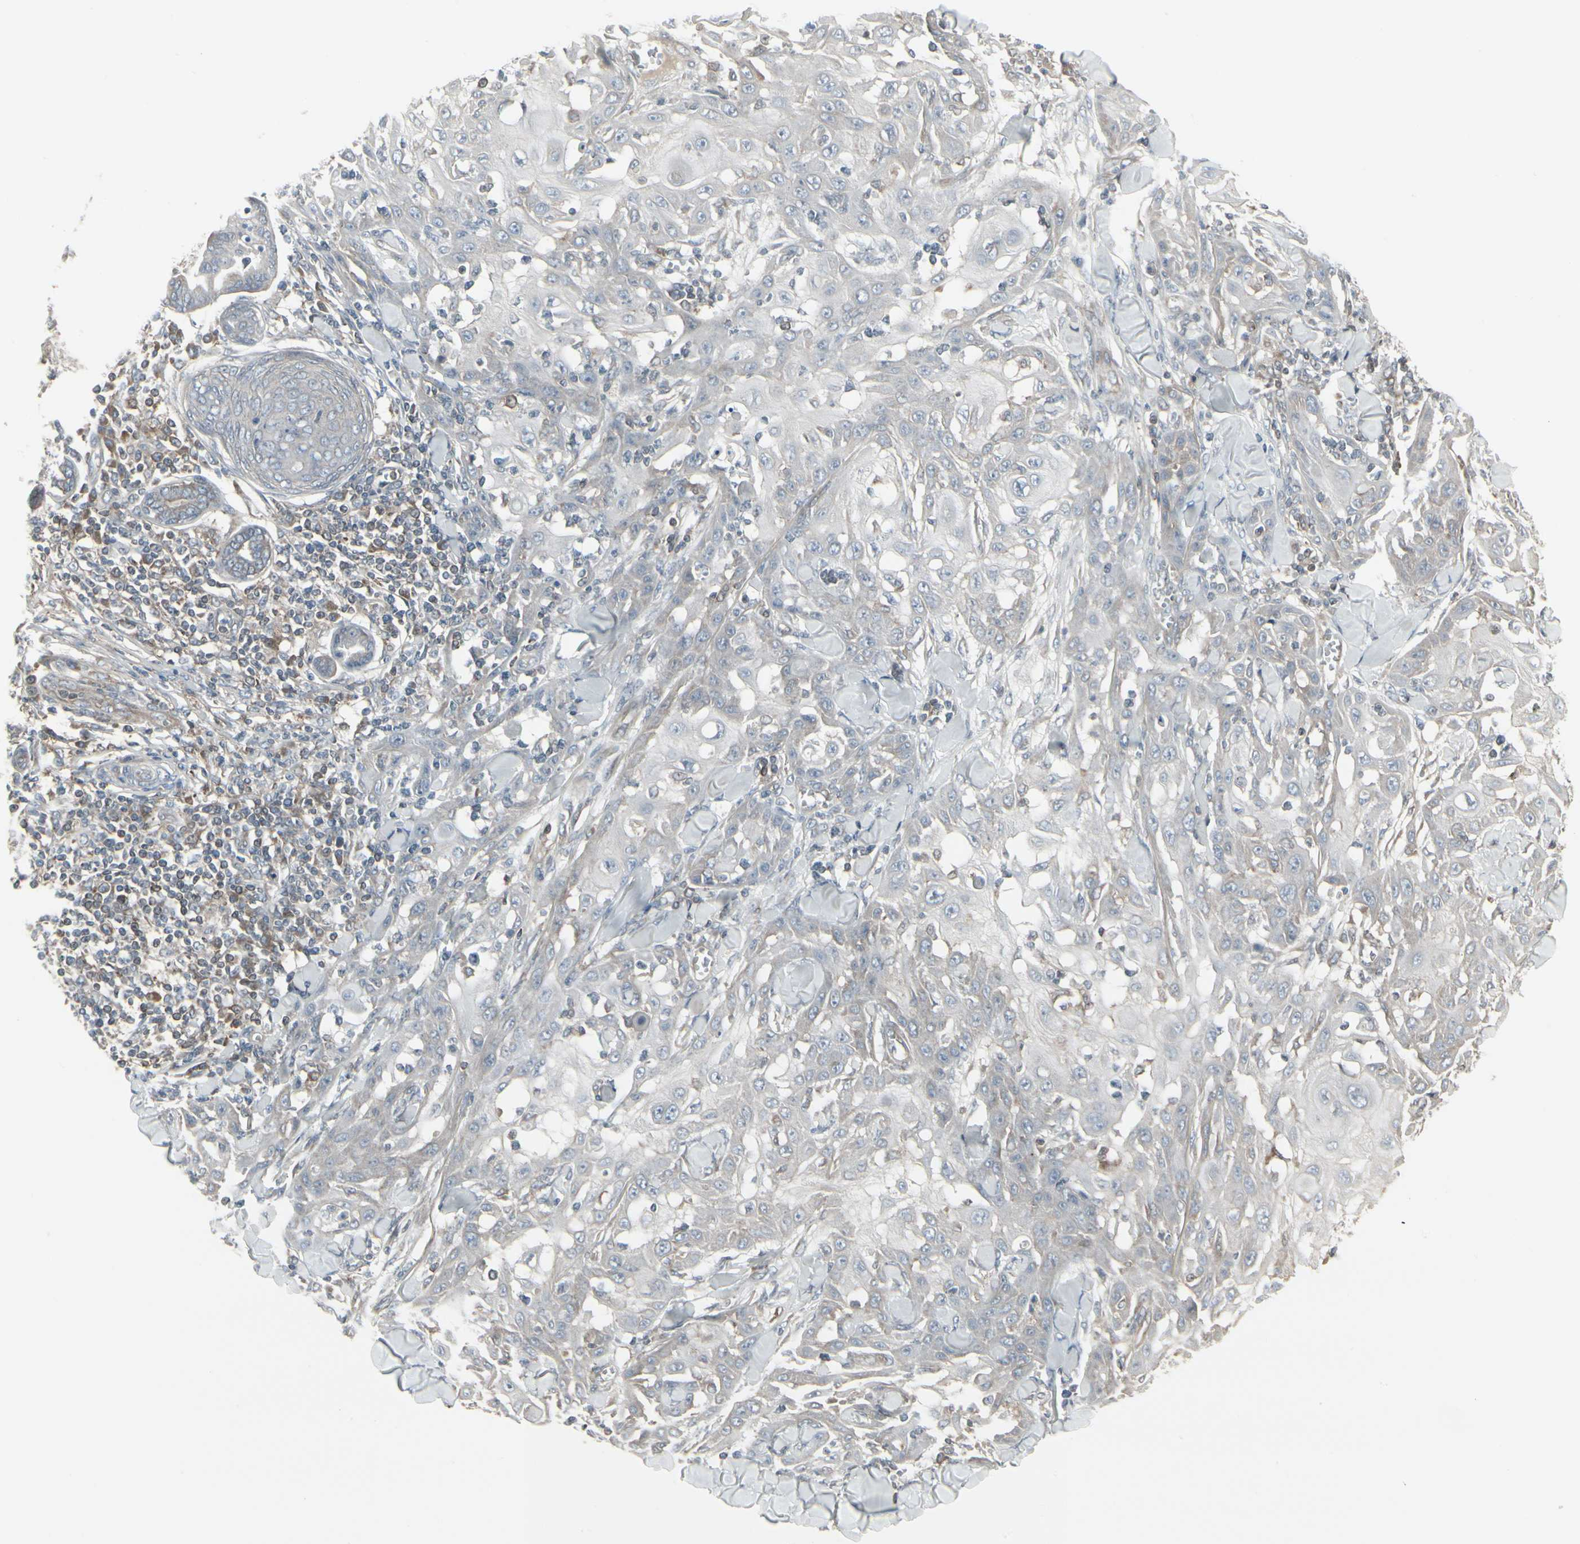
{"staining": {"intensity": "weak", "quantity": "<25%", "location": "cytoplasmic/membranous"}, "tissue": "skin cancer", "cell_type": "Tumor cells", "image_type": "cancer", "snomed": [{"axis": "morphology", "description": "Squamous cell carcinoma, NOS"}, {"axis": "topography", "description": "Skin"}], "caption": "The photomicrograph exhibits no significant staining in tumor cells of squamous cell carcinoma (skin).", "gene": "EPS15", "patient": {"sex": "male", "age": 24}}